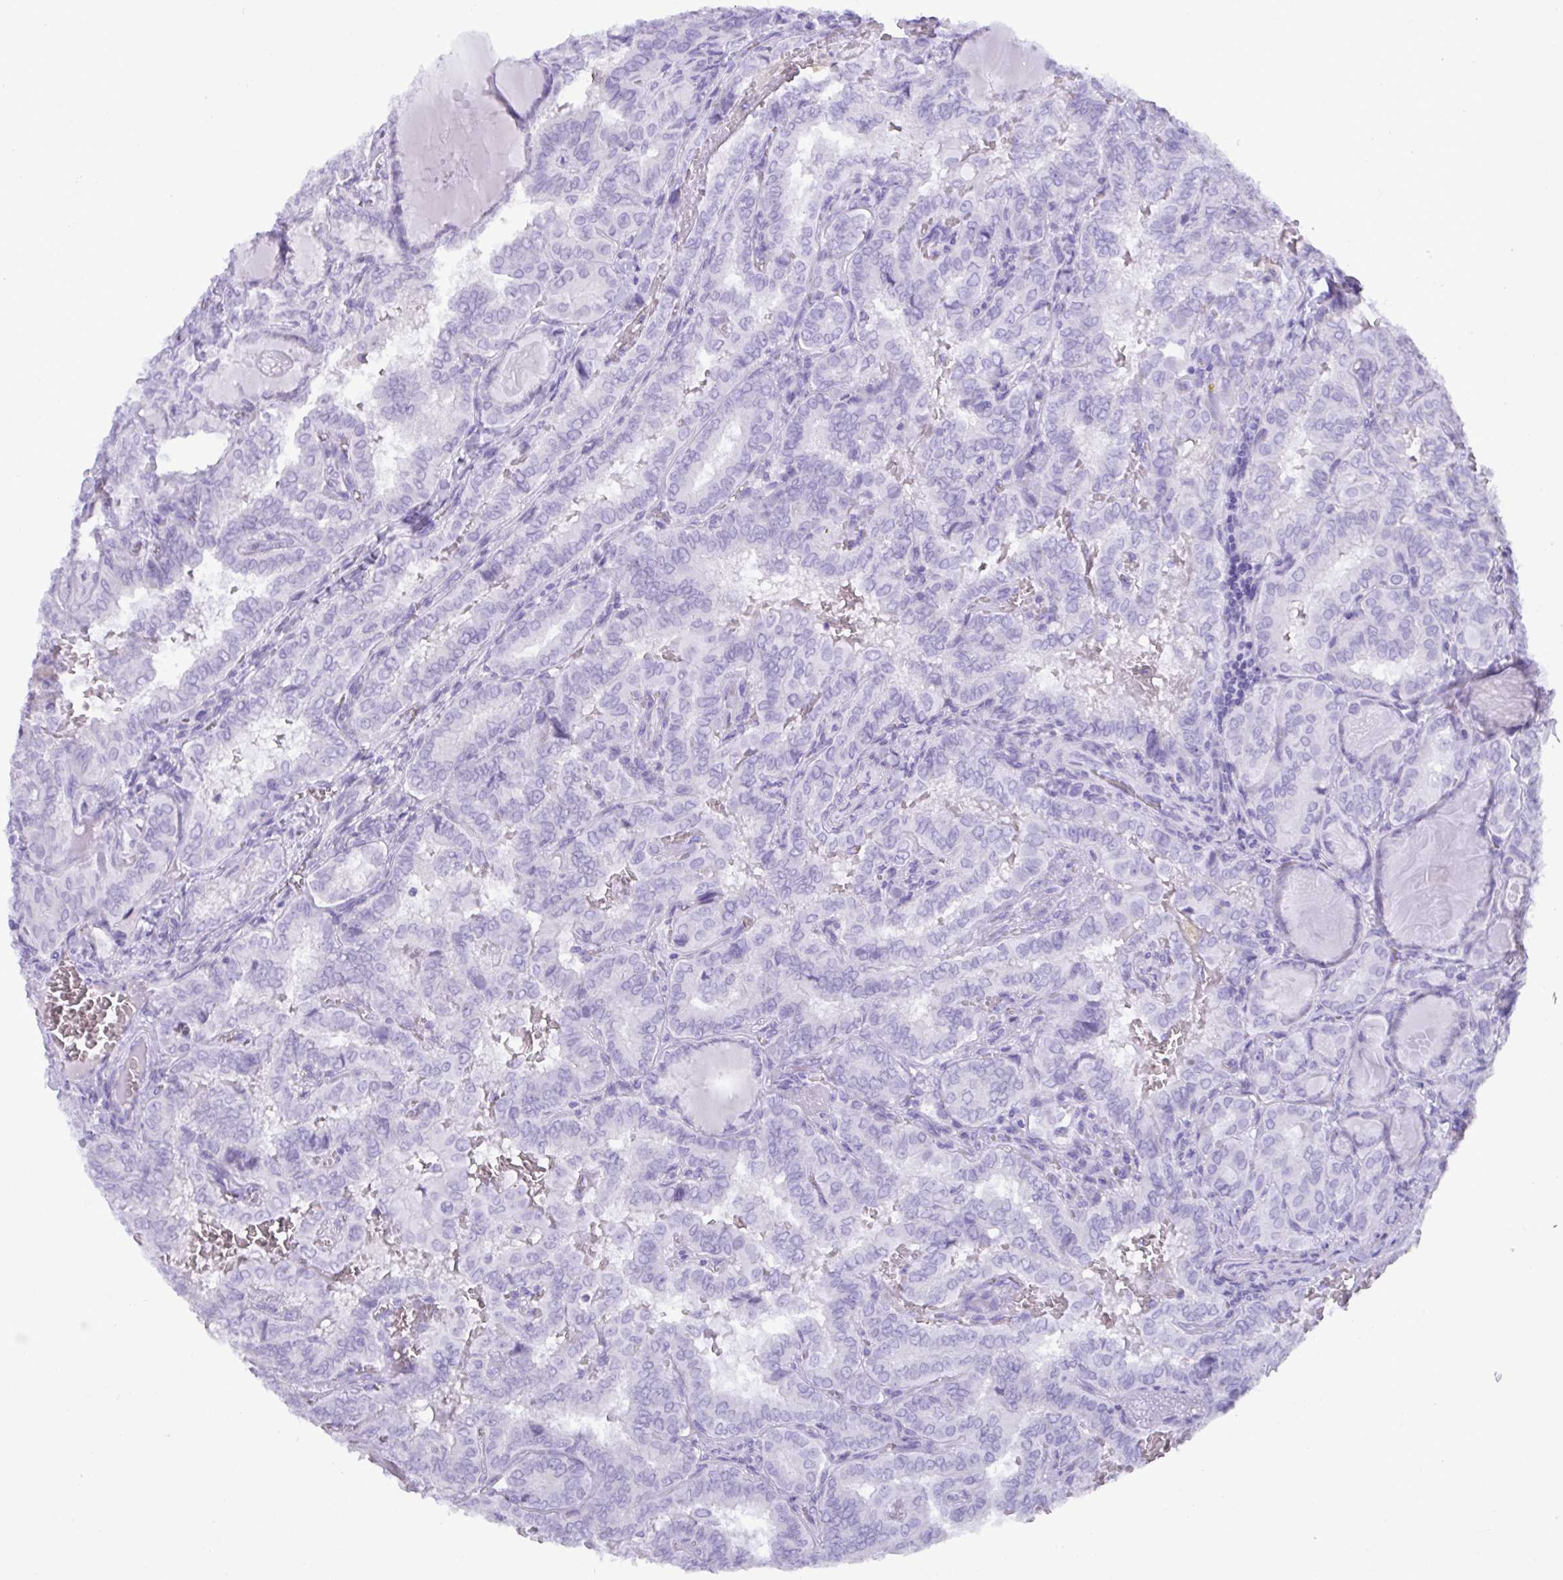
{"staining": {"intensity": "negative", "quantity": "none", "location": "none"}, "tissue": "thyroid cancer", "cell_type": "Tumor cells", "image_type": "cancer", "snomed": [{"axis": "morphology", "description": "Papillary adenocarcinoma, NOS"}, {"axis": "topography", "description": "Thyroid gland"}], "caption": "A high-resolution micrograph shows IHC staining of thyroid cancer, which exhibits no significant positivity in tumor cells.", "gene": "C4orf33", "patient": {"sex": "female", "age": 46}}